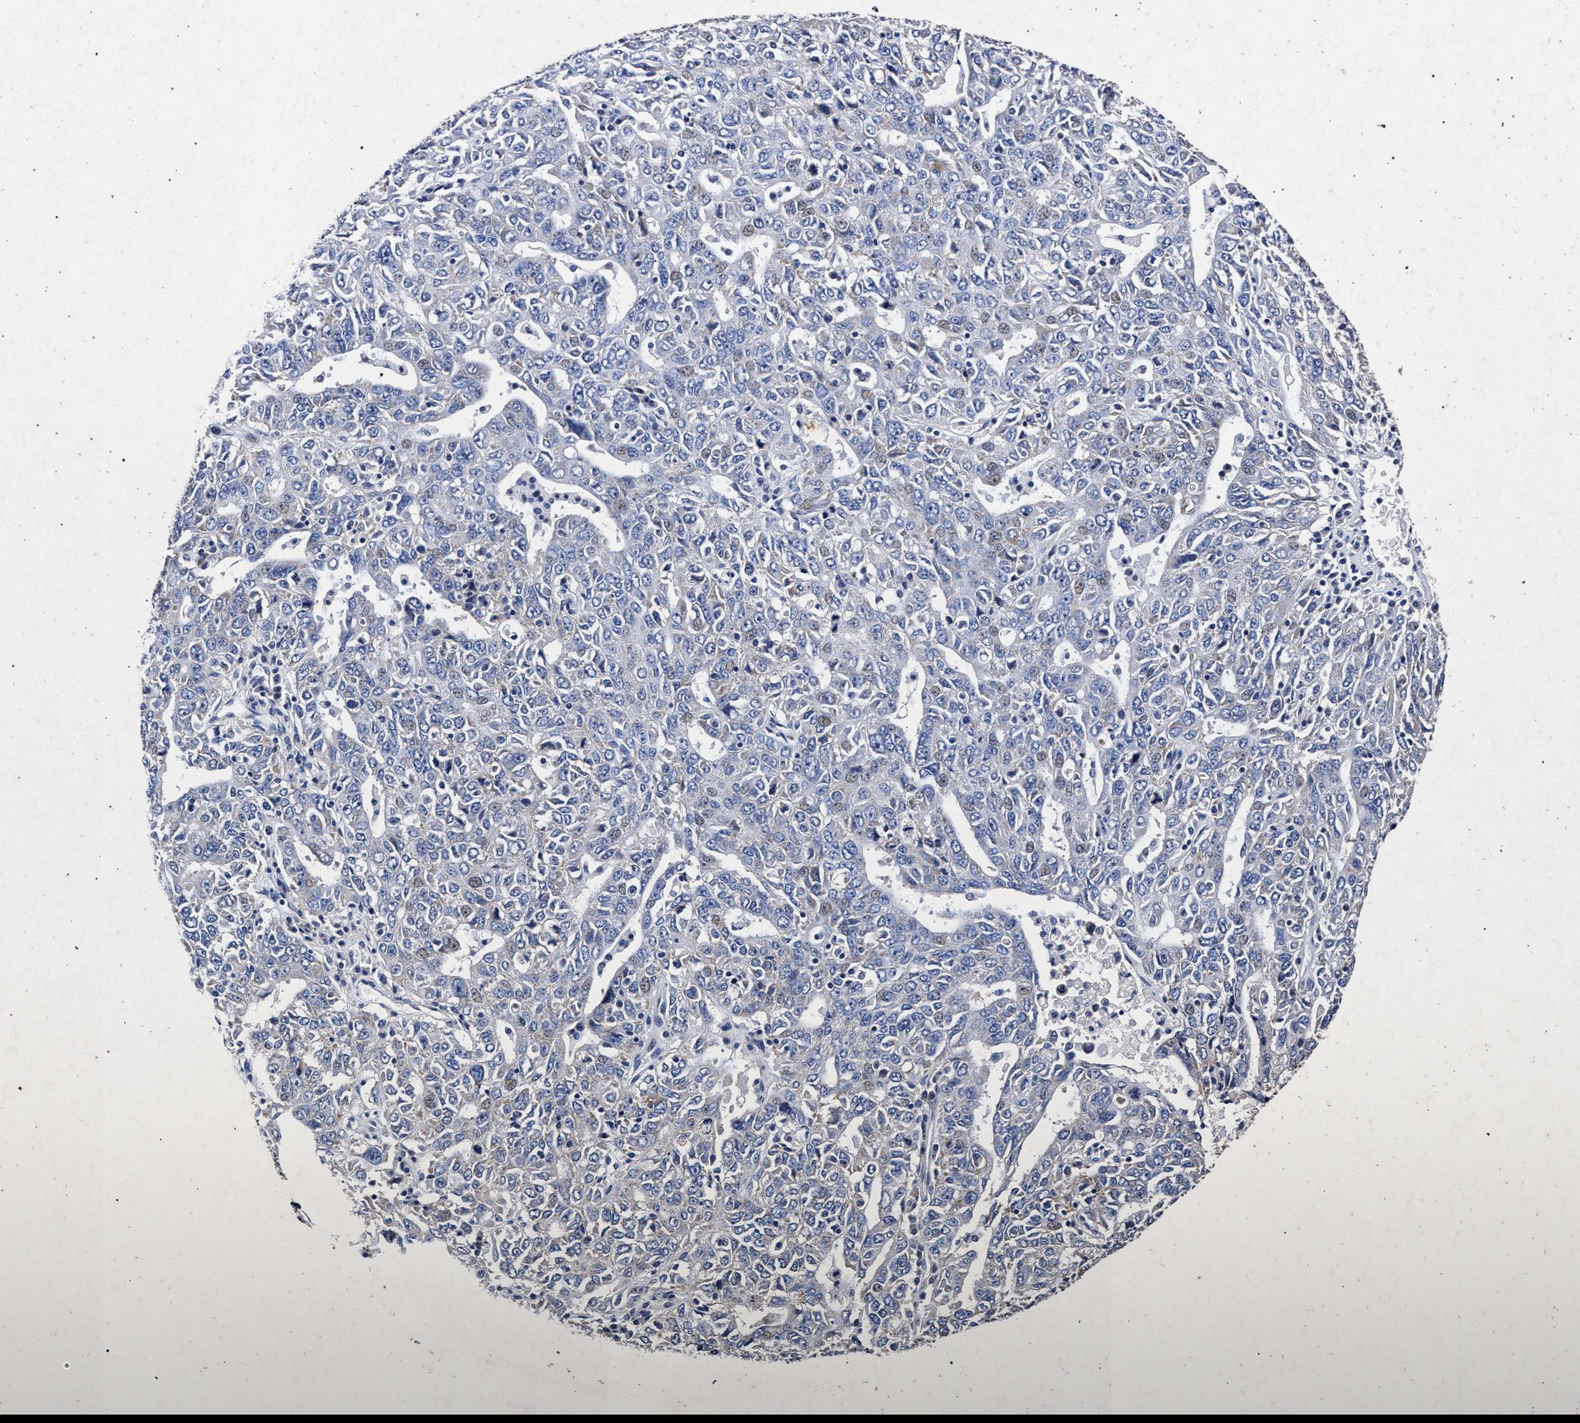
{"staining": {"intensity": "negative", "quantity": "none", "location": "none"}, "tissue": "ovarian cancer", "cell_type": "Tumor cells", "image_type": "cancer", "snomed": [{"axis": "morphology", "description": "Carcinoma, endometroid"}, {"axis": "topography", "description": "Ovary"}], "caption": "Tumor cells show no significant protein positivity in endometroid carcinoma (ovarian).", "gene": "ATP1A2", "patient": {"sex": "female", "age": 62}}